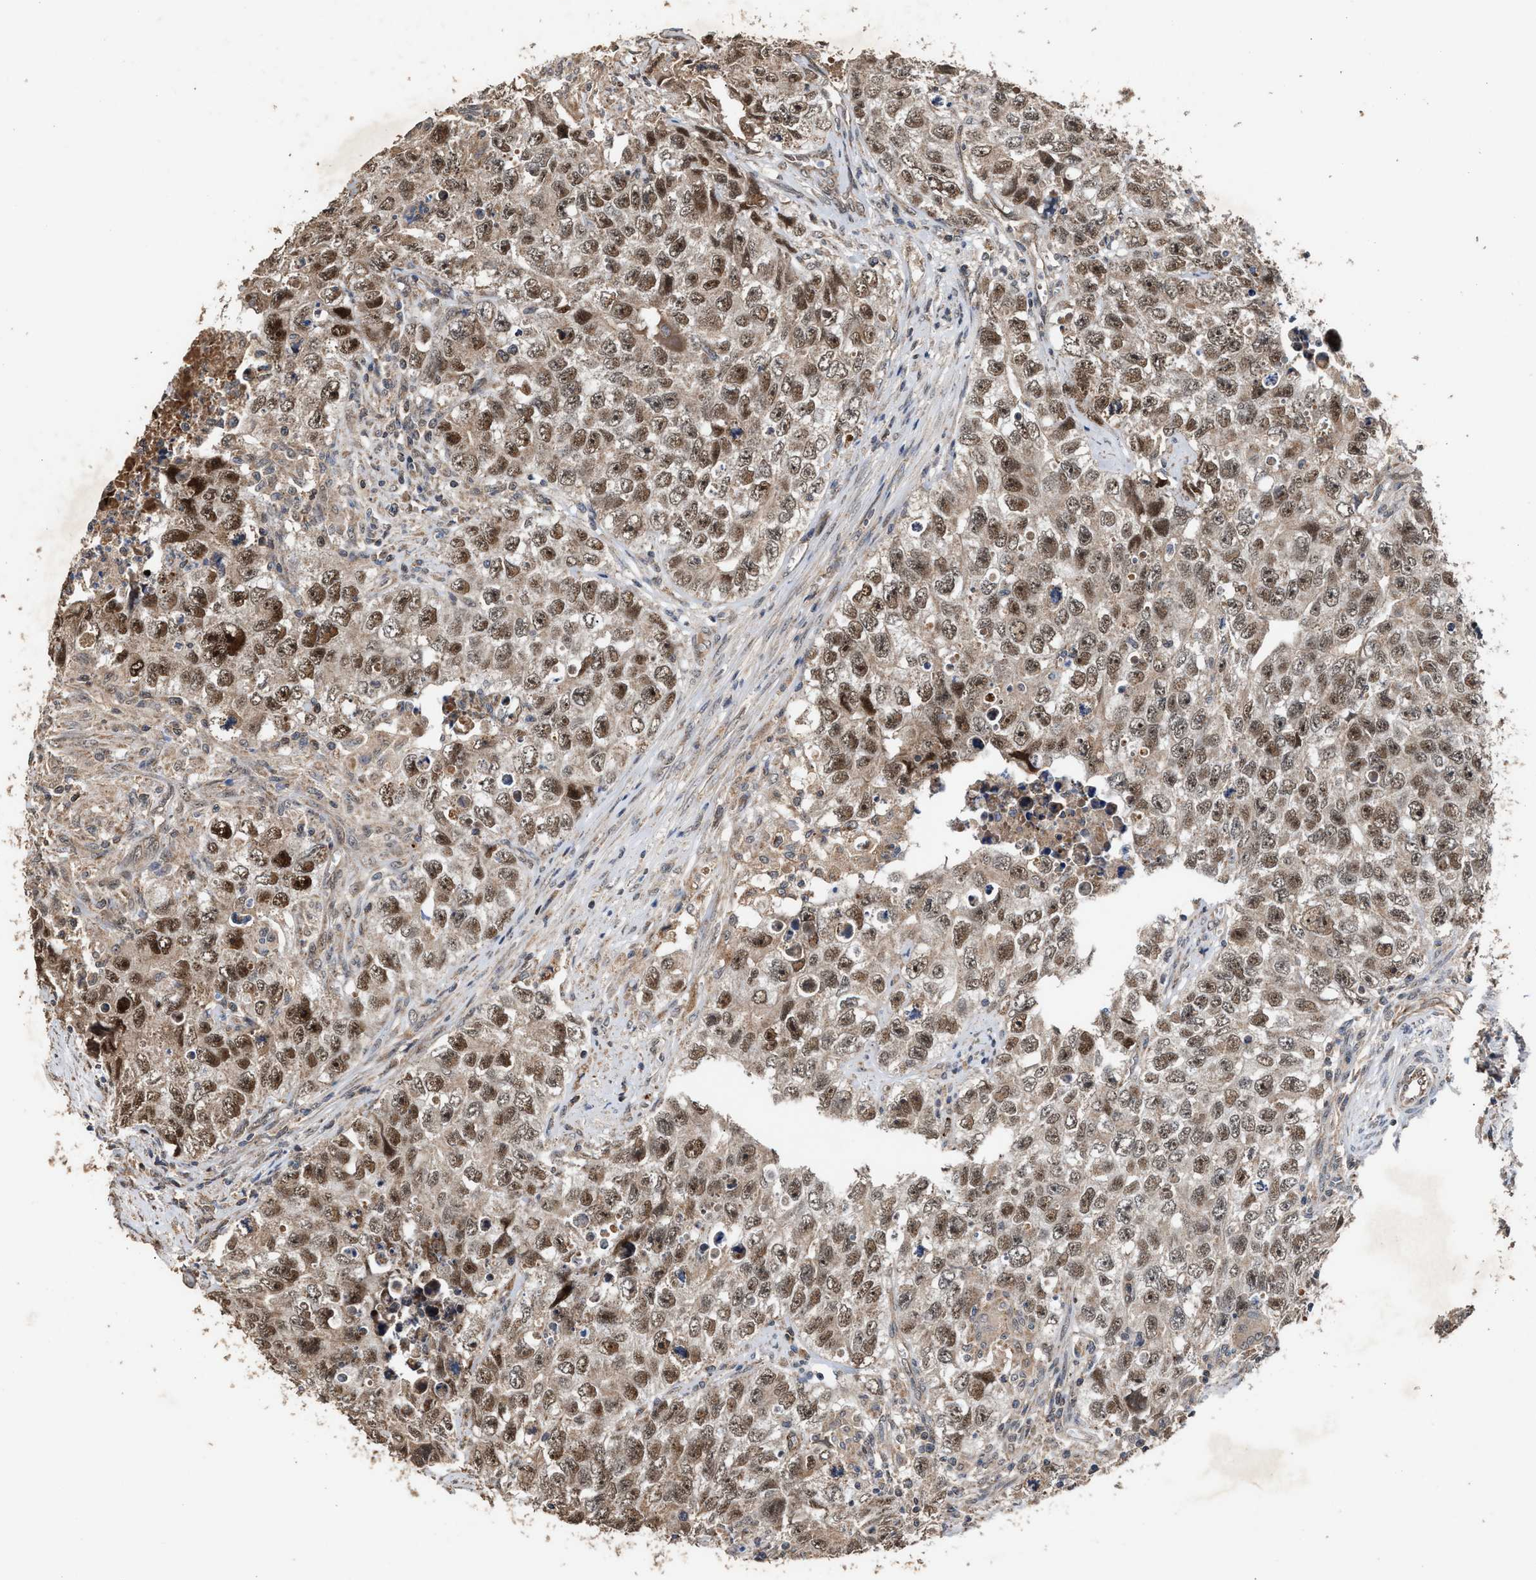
{"staining": {"intensity": "moderate", "quantity": ">75%", "location": "cytoplasmic/membranous,nuclear"}, "tissue": "testis cancer", "cell_type": "Tumor cells", "image_type": "cancer", "snomed": [{"axis": "morphology", "description": "Seminoma, NOS"}, {"axis": "morphology", "description": "Carcinoma, Embryonal, NOS"}, {"axis": "topography", "description": "Testis"}], "caption": "An IHC image of neoplastic tissue is shown. Protein staining in brown shows moderate cytoplasmic/membranous and nuclear positivity in testis cancer within tumor cells. (brown staining indicates protein expression, while blue staining denotes nuclei).", "gene": "ZNHIT6", "patient": {"sex": "male", "age": 43}}